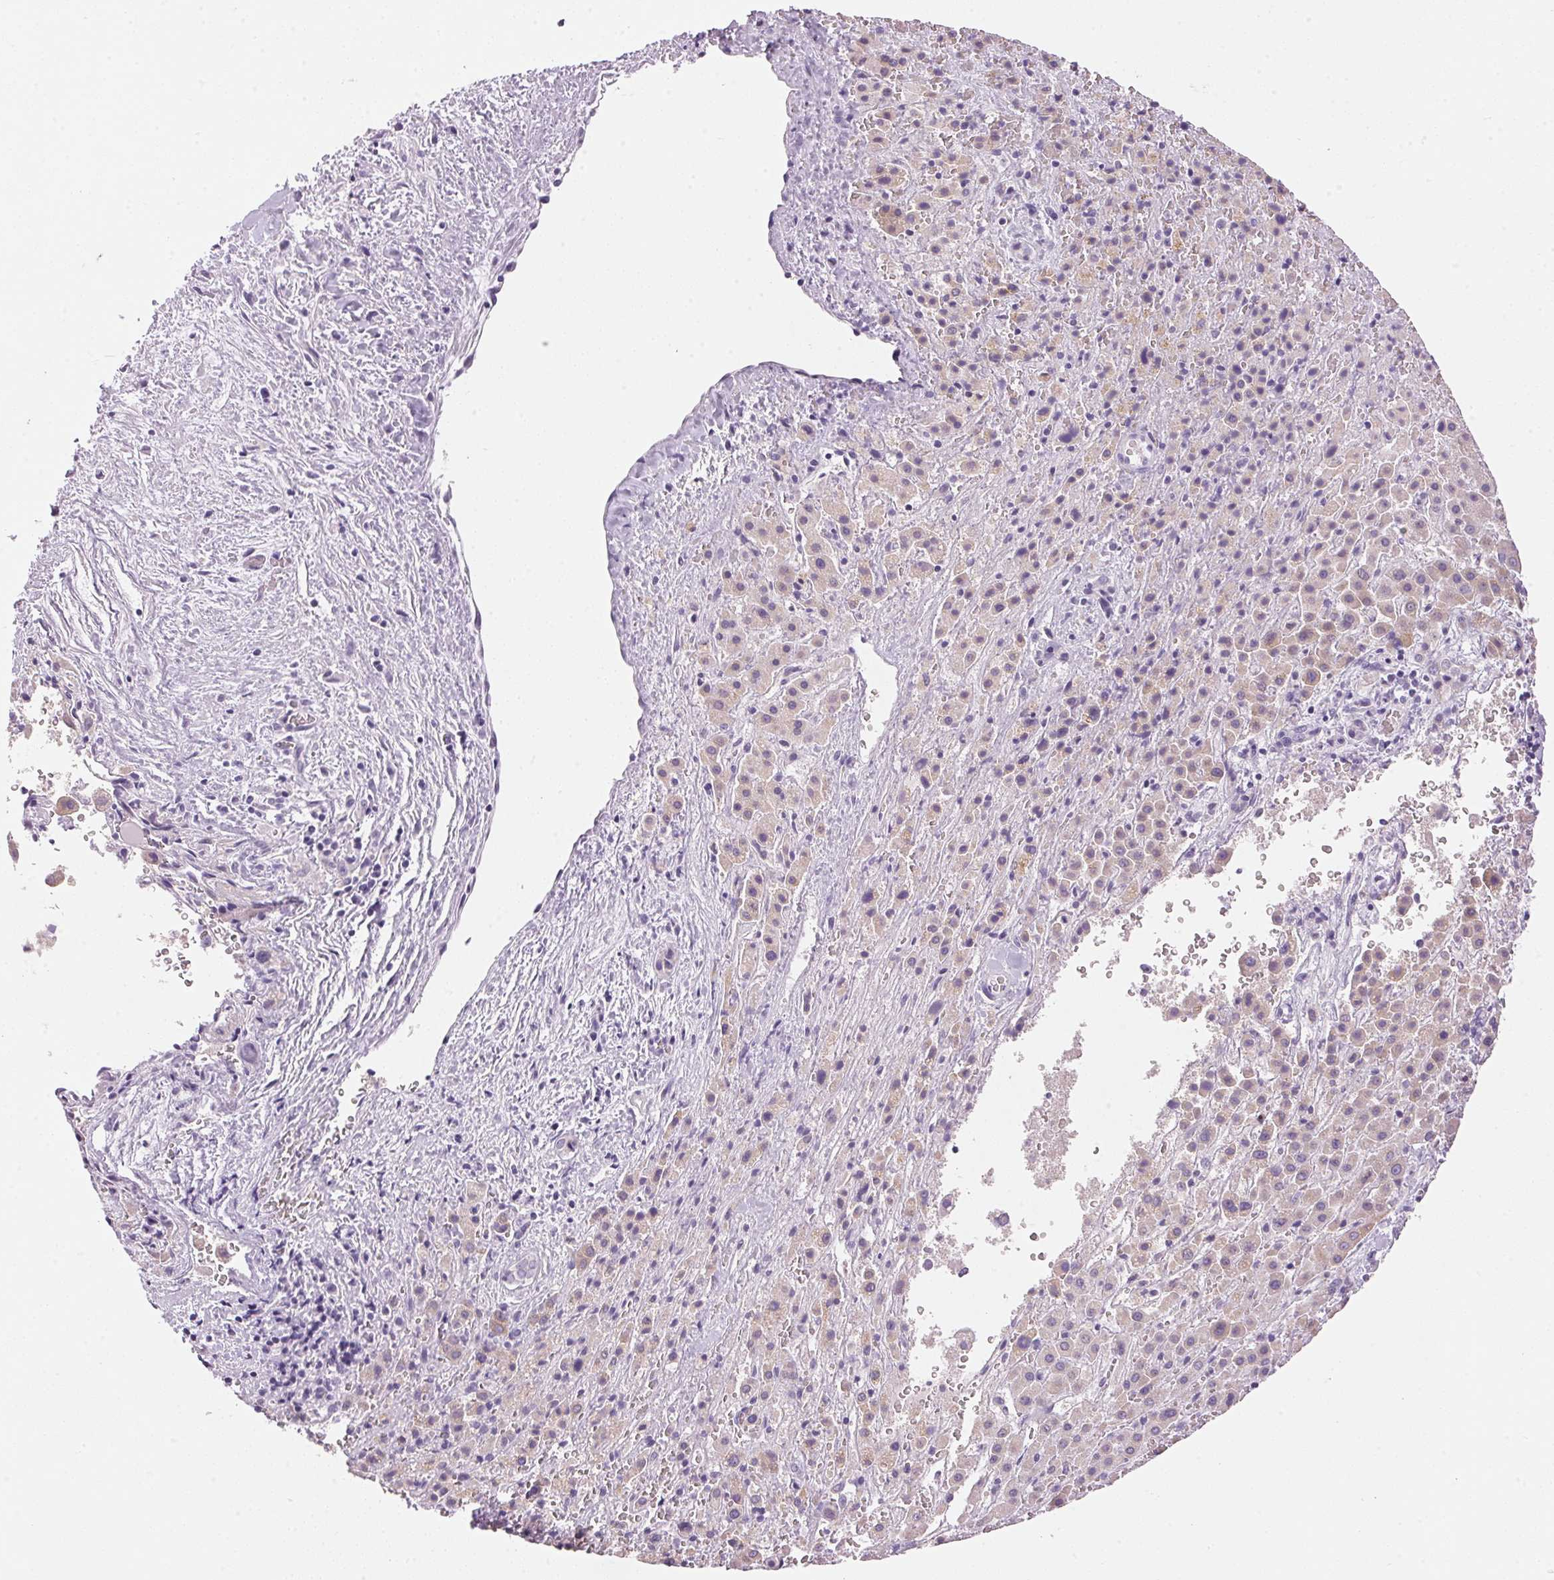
{"staining": {"intensity": "weak", "quantity": "<25%", "location": "cytoplasmic/membranous"}, "tissue": "liver cancer", "cell_type": "Tumor cells", "image_type": "cancer", "snomed": [{"axis": "morphology", "description": "Carcinoma, Hepatocellular, NOS"}, {"axis": "topography", "description": "Liver"}], "caption": "Immunohistochemistry photomicrograph of neoplastic tissue: human liver hepatocellular carcinoma stained with DAB demonstrates no significant protein staining in tumor cells.", "gene": "HSD17B2", "patient": {"sex": "male", "age": 27}}